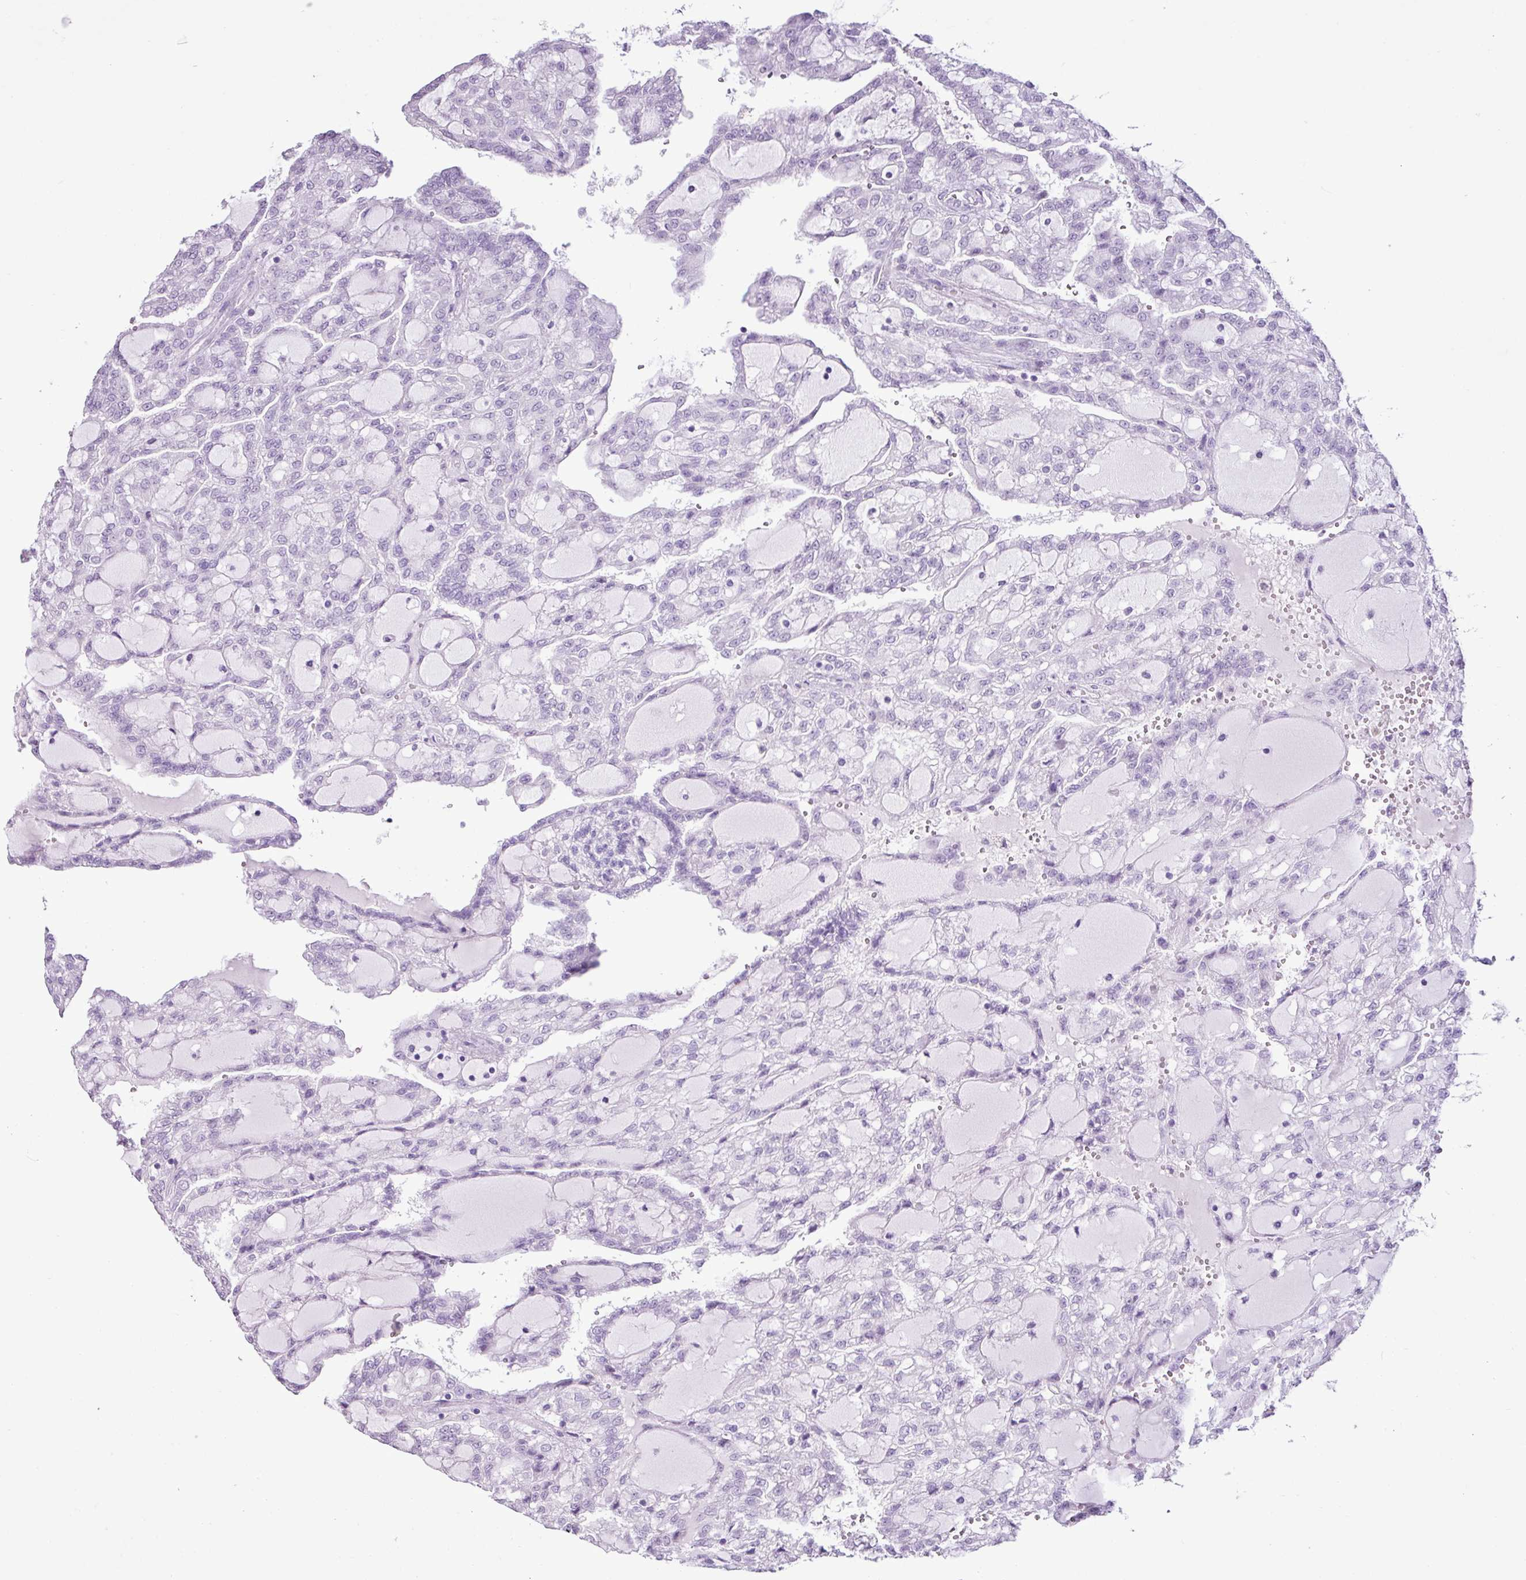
{"staining": {"intensity": "negative", "quantity": "none", "location": "none"}, "tissue": "renal cancer", "cell_type": "Tumor cells", "image_type": "cancer", "snomed": [{"axis": "morphology", "description": "Adenocarcinoma, NOS"}, {"axis": "topography", "description": "Kidney"}], "caption": "IHC of renal cancer demonstrates no staining in tumor cells.", "gene": "PGR", "patient": {"sex": "male", "age": 63}}